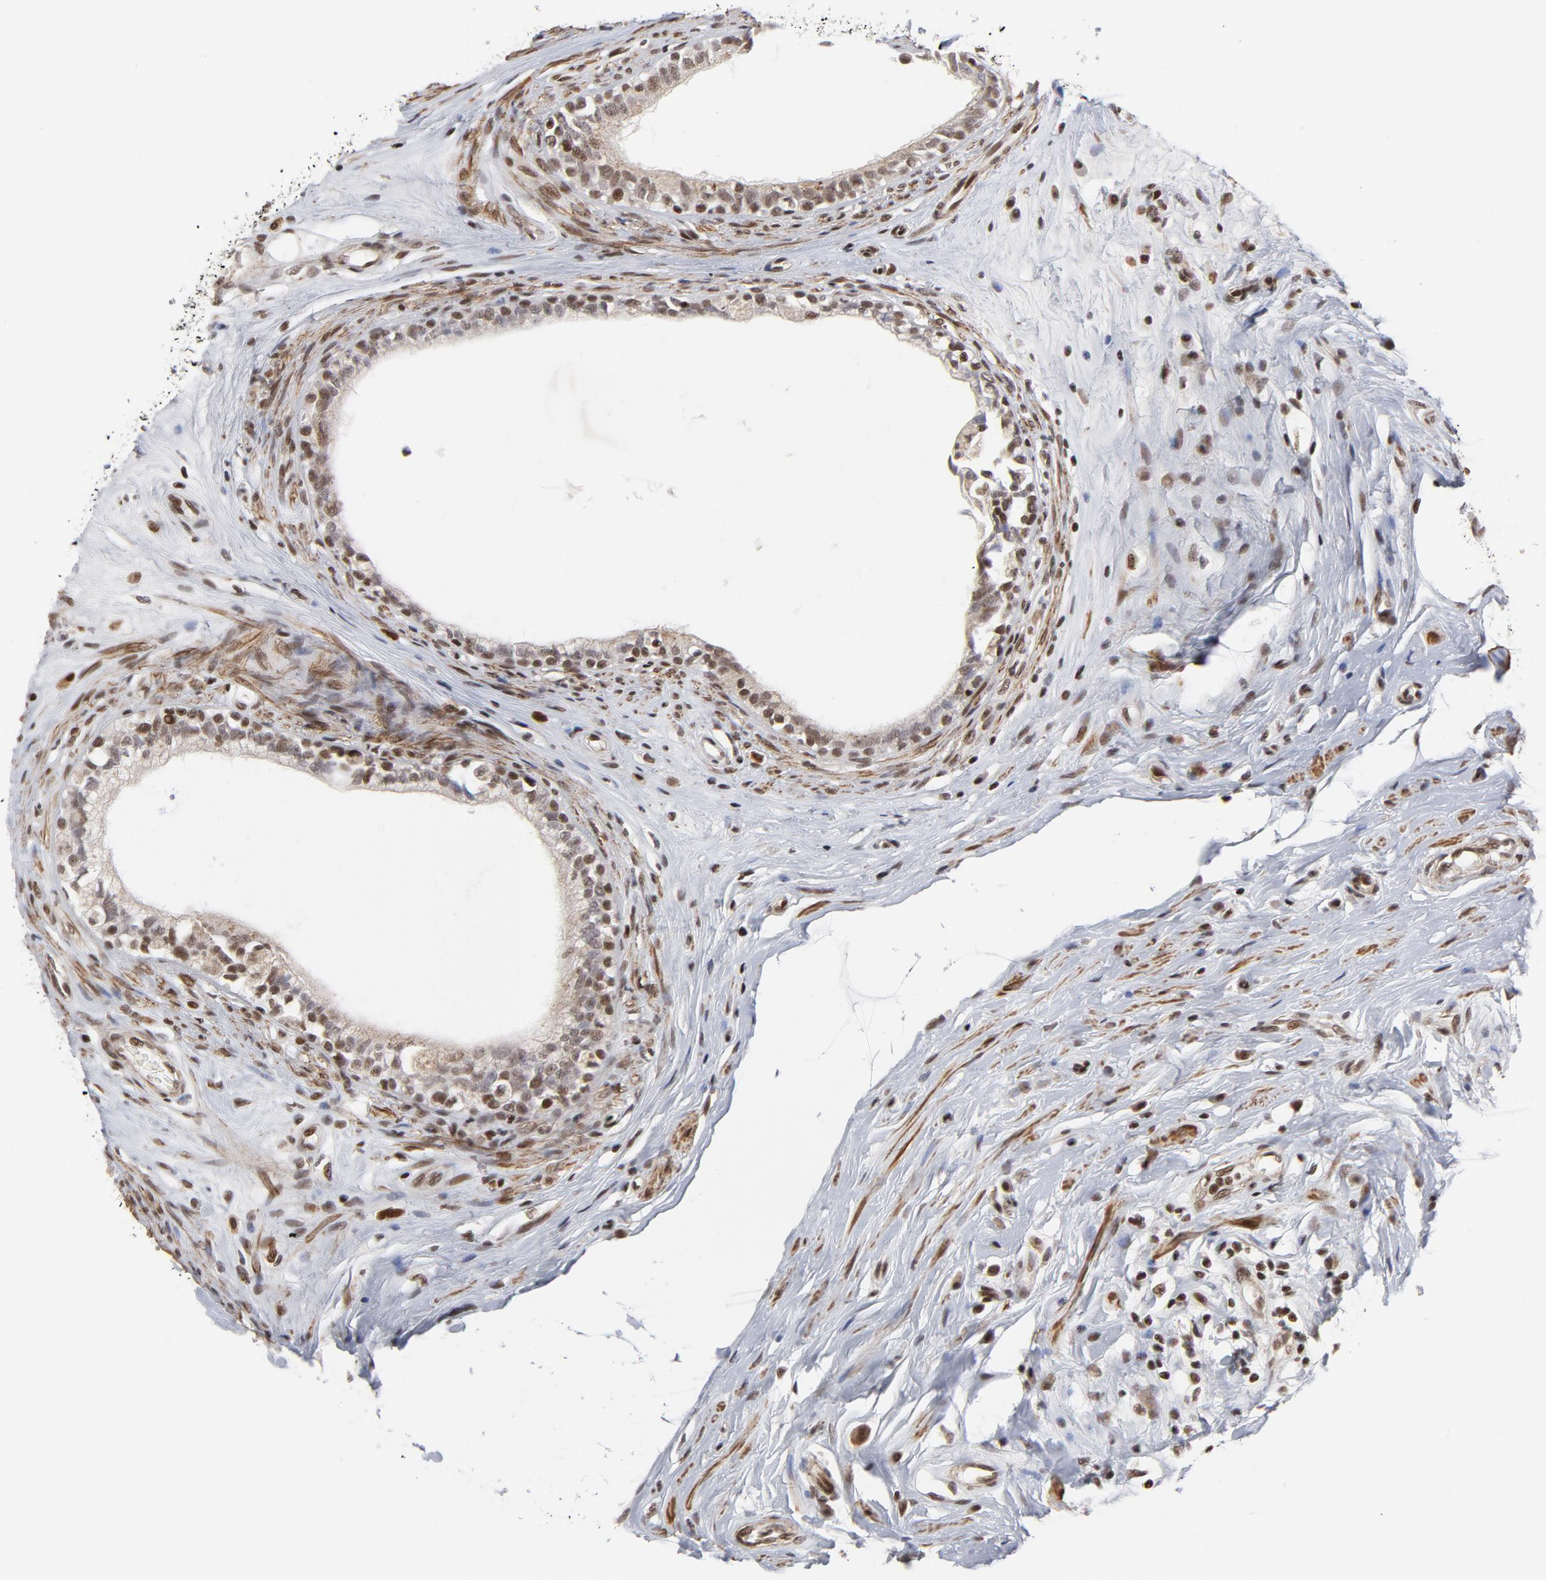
{"staining": {"intensity": "strong", "quantity": ">75%", "location": "nuclear"}, "tissue": "epididymis", "cell_type": "Glandular cells", "image_type": "normal", "snomed": [{"axis": "morphology", "description": "Normal tissue, NOS"}, {"axis": "morphology", "description": "Inflammation, NOS"}, {"axis": "topography", "description": "Epididymis"}], "caption": "A micrograph showing strong nuclear staining in about >75% of glandular cells in benign epididymis, as visualized by brown immunohistochemical staining.", "gene": "CTCF", "patient": {"sex": "male", "age": 84}}